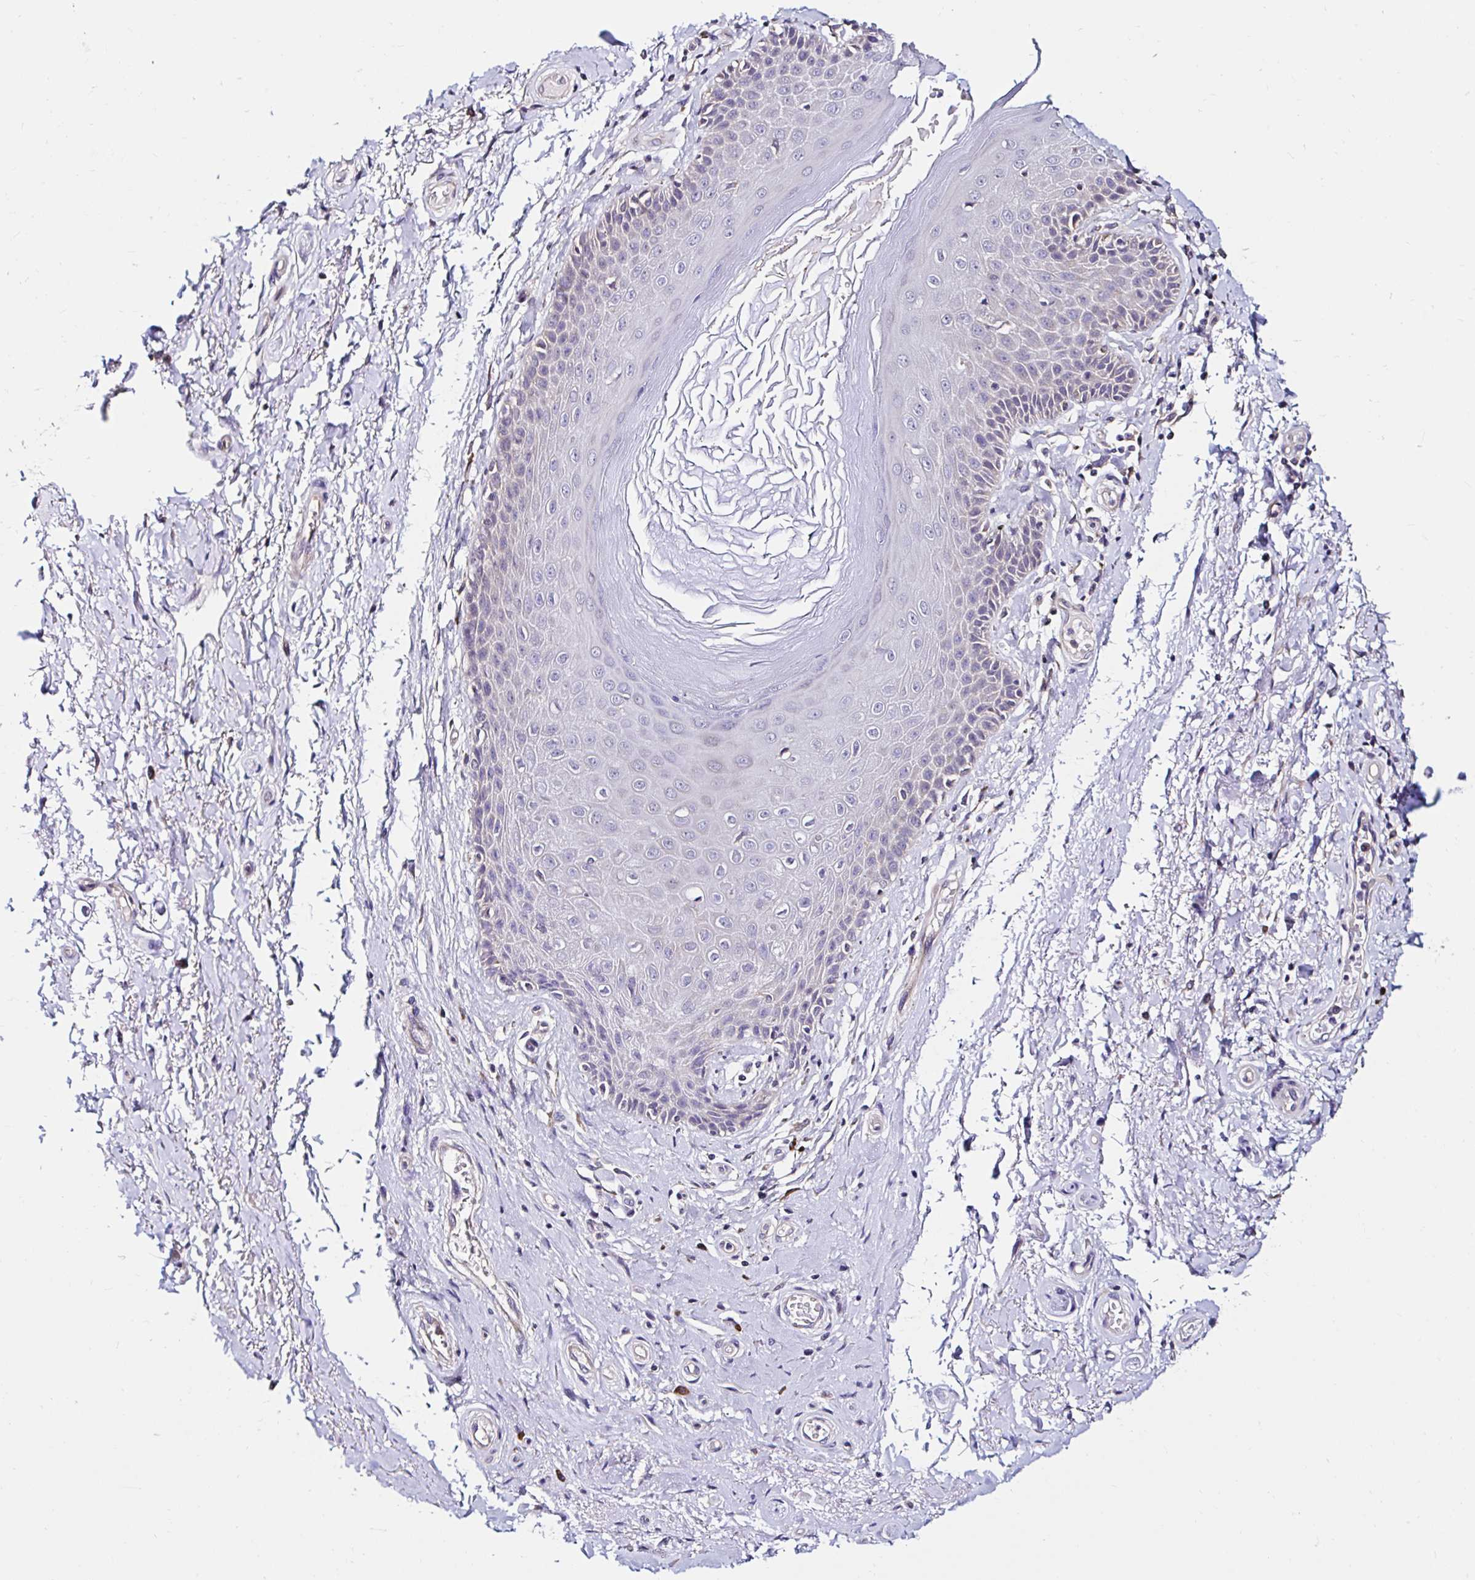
{"staining": {"intensity": "negative", "quantity": "none", "location": "none"}, "tissue": "adipose tissue", "cell_type": "Adipocytes", "image_type": "normal", "snomed": [{"axis": "morphology", "description": "Normal tissue, NOS"}, {"axis": "topography", "description": "Peripheral nerve tissue"}], "caption": "This is an IHC histopathology image of normal human adipose tissue. There is no staining in adipocytes.", "gene": "VSIG2", "patient": {"sex": "male", "age": 51}}